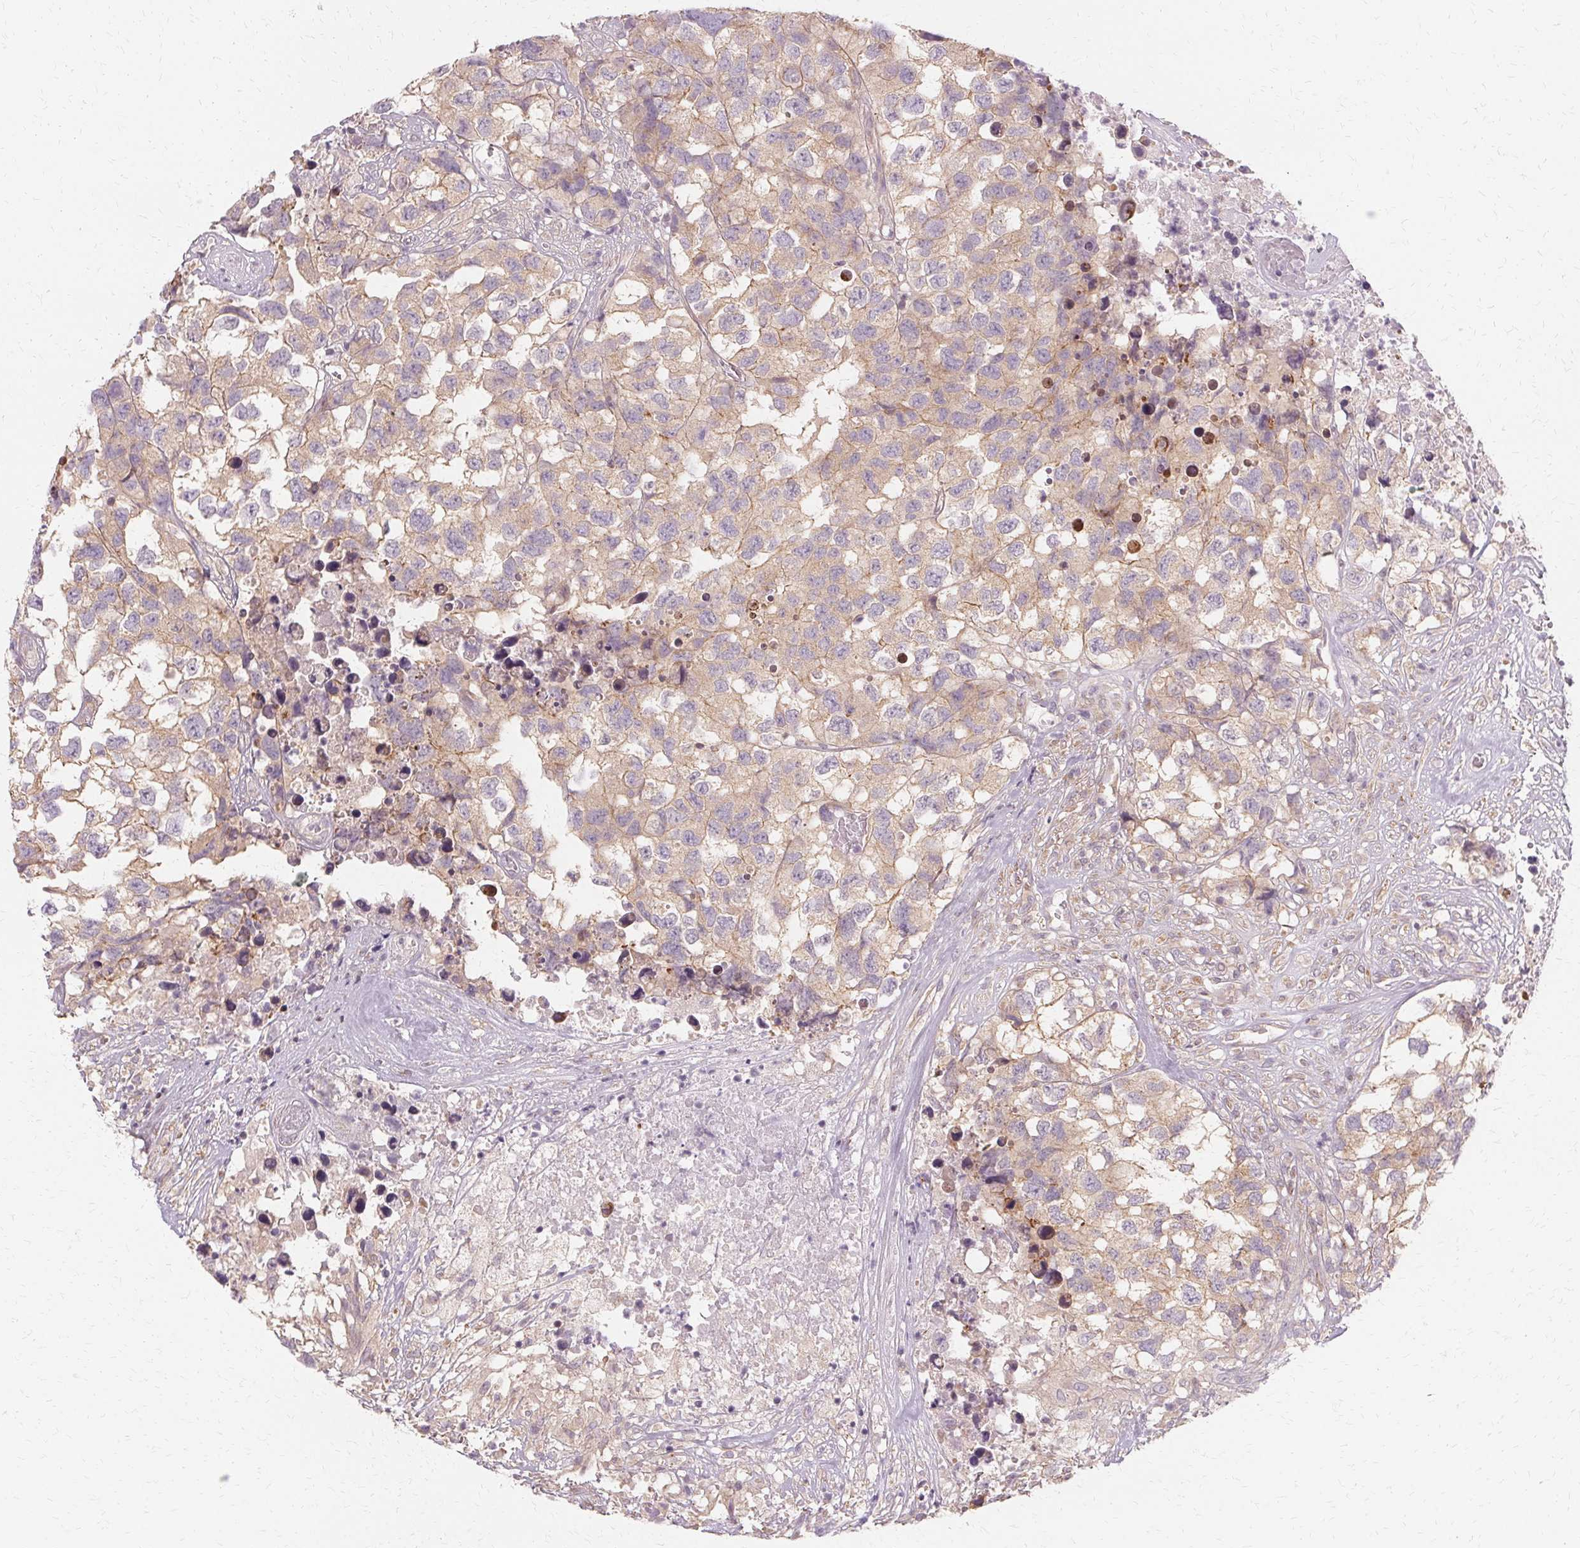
{"staining": {"intensity": "weak", "quantity": "25%-75%", "location": "cytoplasmic/membranous"}, "tissue": "testis cancer", "cell_type": "Tumor cells", "image_type": "cancer", "snomed": [{"axis": "morphology", "description": "Carcinoma, Embryonal, NOS"}, {"axis": "topography", "description": "Testis"}], "caption": "Immunohistochemistry (IHC) (DAB) staining of human testis cancer (embryonal carcinoma) demonstrates weak cytoplasmic/membranous protein expression in approximately 25%-75% of tumor cells.", "gene": "USP8", "patient": {"sex": "male", "age": 83}}